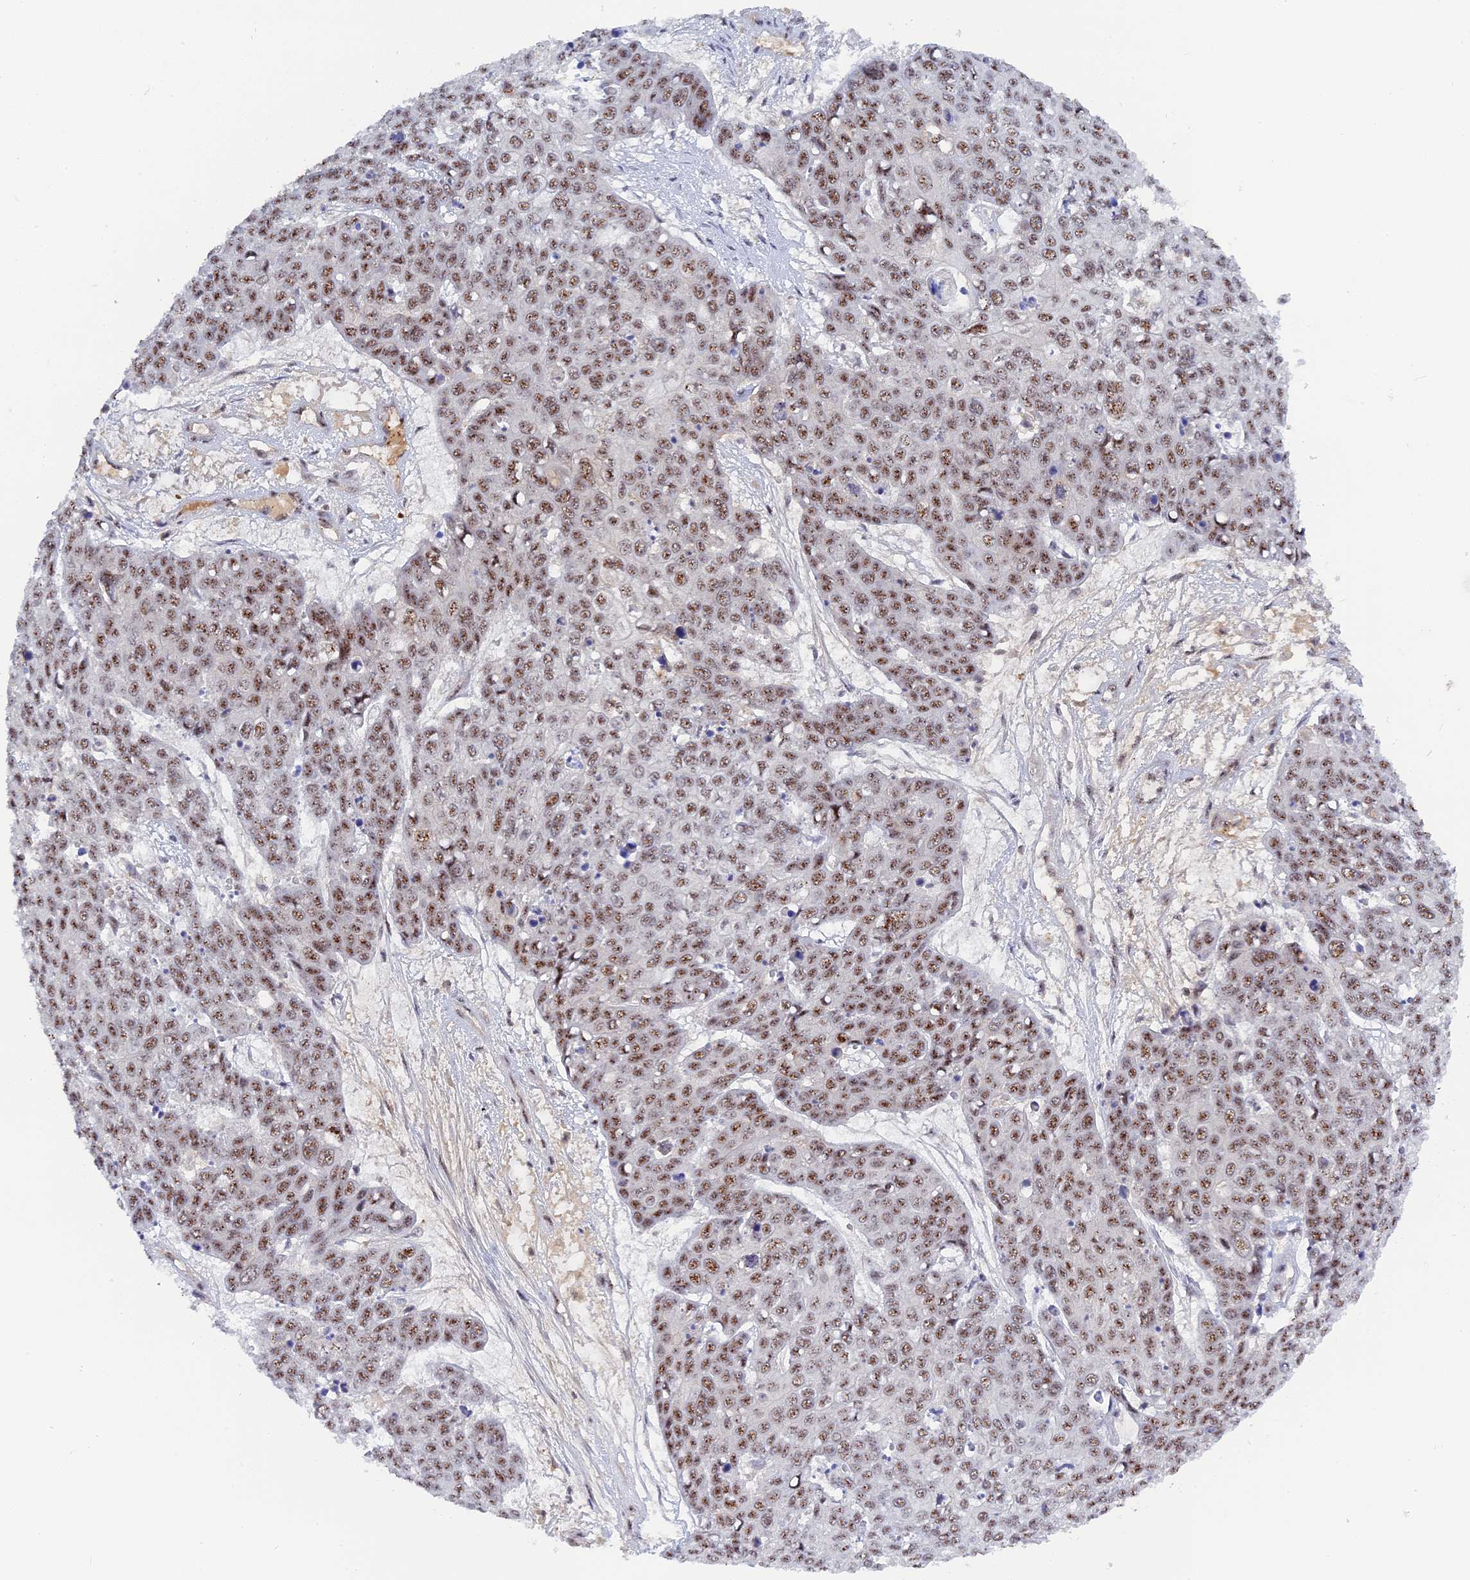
{"staining": {"intensity": "moderate", "quantity": ">75%", "location": "nuclear"}, "tissue": "skin cancer", "cell_type": "Tumor cells", "image_type": "cancer", "snomed": [{"axis": "morphology", "description": "Squamous cell carcinoma, NOS"}, {"axis": "topography", "description": "Skin"}], "caption": "Immunohistochemistry image of neoplastic tissue: human skin cancer (squamous cell carcinoma) stained using immunohistochemistry (IHC) exhibits medium levels of moderate protein expression localized specifically in the nuclear of tumor cells, appearing as a nuclear brown color.", "gene": "TAB1", "patient": {"sex": "male", "age": 71}}